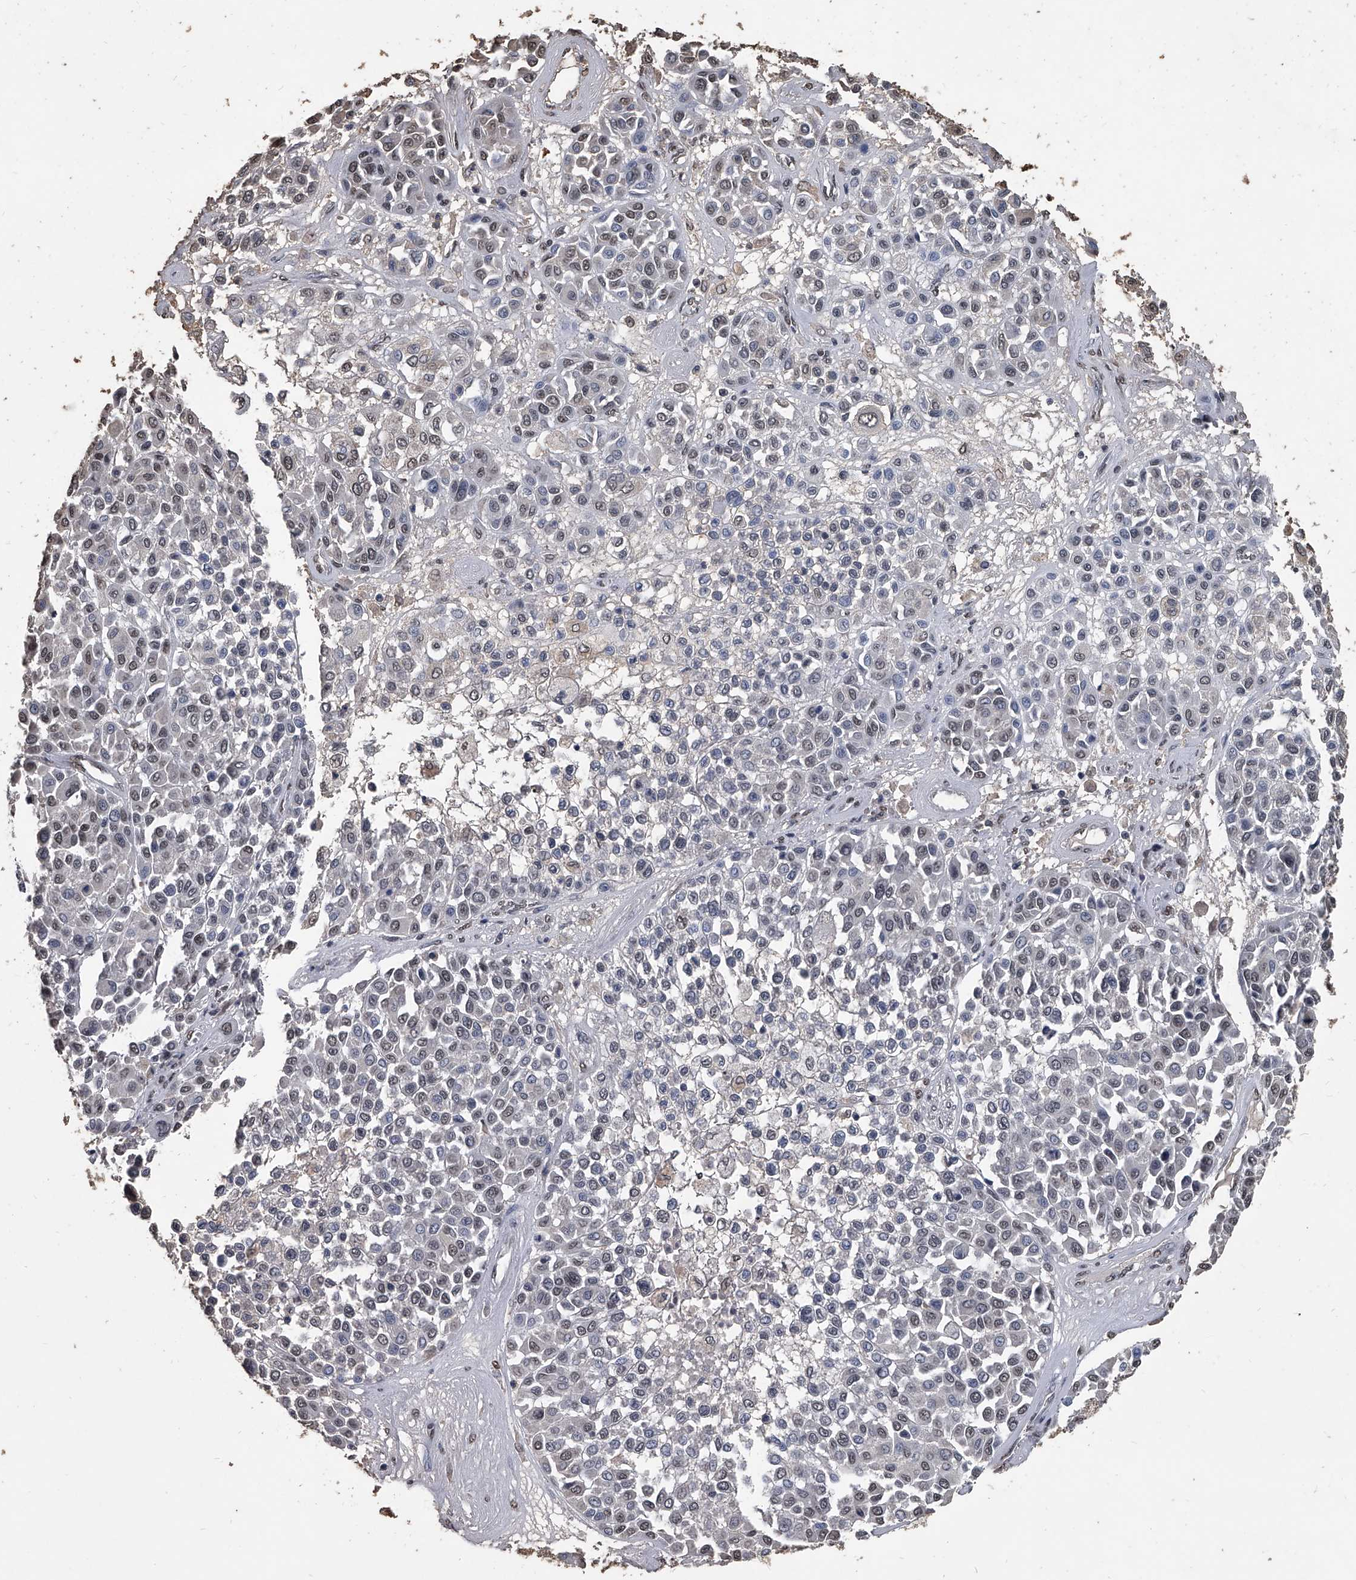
{"staining": {"intensity": "weak", "quantity": "<25%", "location": "nuclear"}, "tissue": "melanoma", "cell_type": "Tumor cells", "image_type": "cancer", "snomed": [{"axis": "morphology", "description": "Malignant melanoma, Metastatic site"}, {"axis": "topography", "description": "Soft tissue"}], "caption": "Tumor cells show no significant protein staining in malignant melanoma (metastatic site).", "gene": "MATR3", "patient": {"sex": "male", "age": 41}}